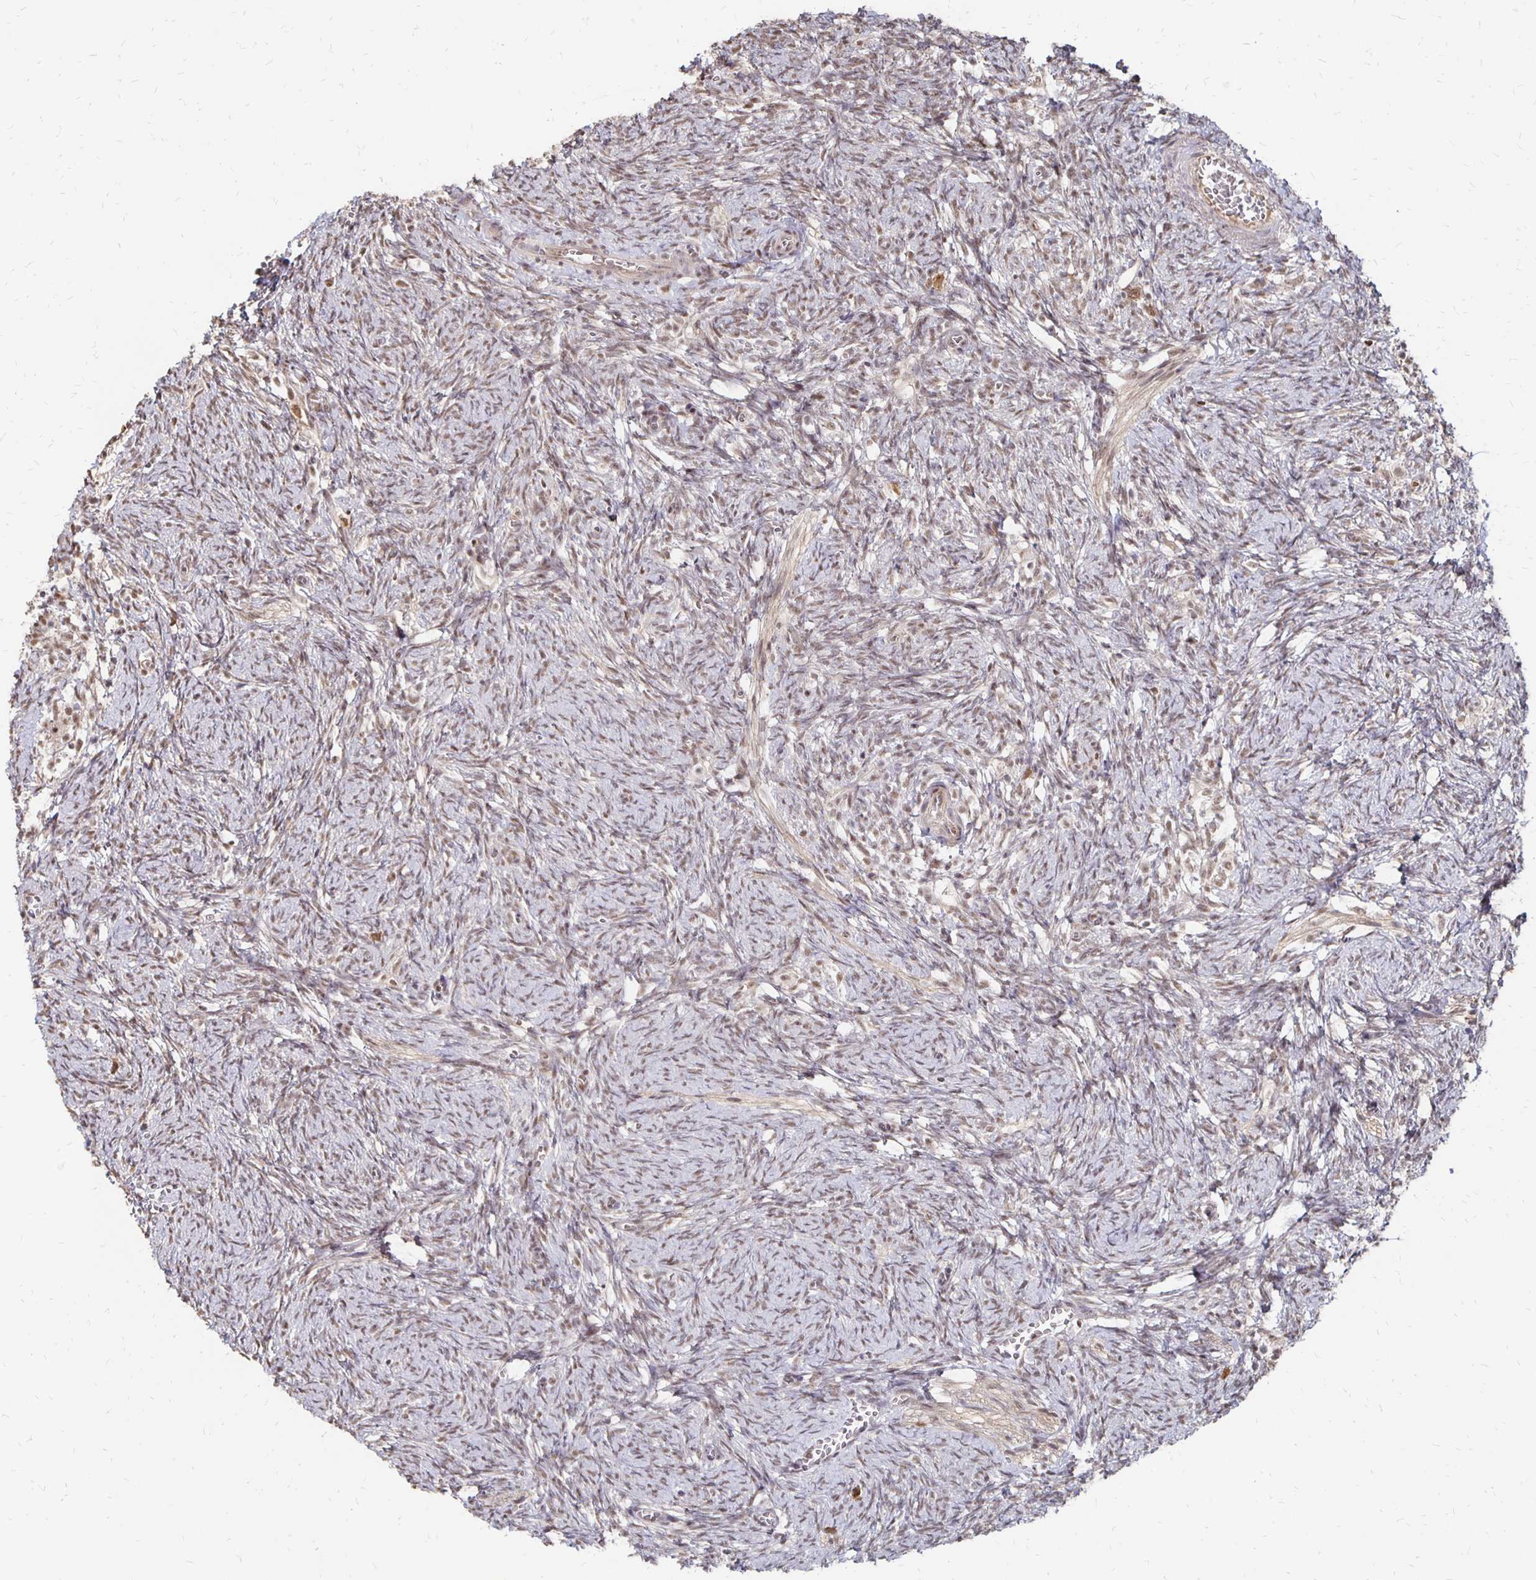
{"staining": {"intensity": "weak", "quantity": "25%-75%", "location": "nuclear"}, "tissue": "ovary", "cell_type": "Ovarian stroma cells", "image_type": "normal", "snomed": [{"axis": "morphology", "description": "Normal tissue, NOS"}, {"axis": "topography", "description": "Ovary"}], "caption": "Immunohistochemistry (IHC) of benign human ovary displays low levels of weak nuclear positivity in approximately 25%-75% of ovarian stroma cells.", "gene": "CLASRP", "patient": {"sex": "female", "age": 41}}